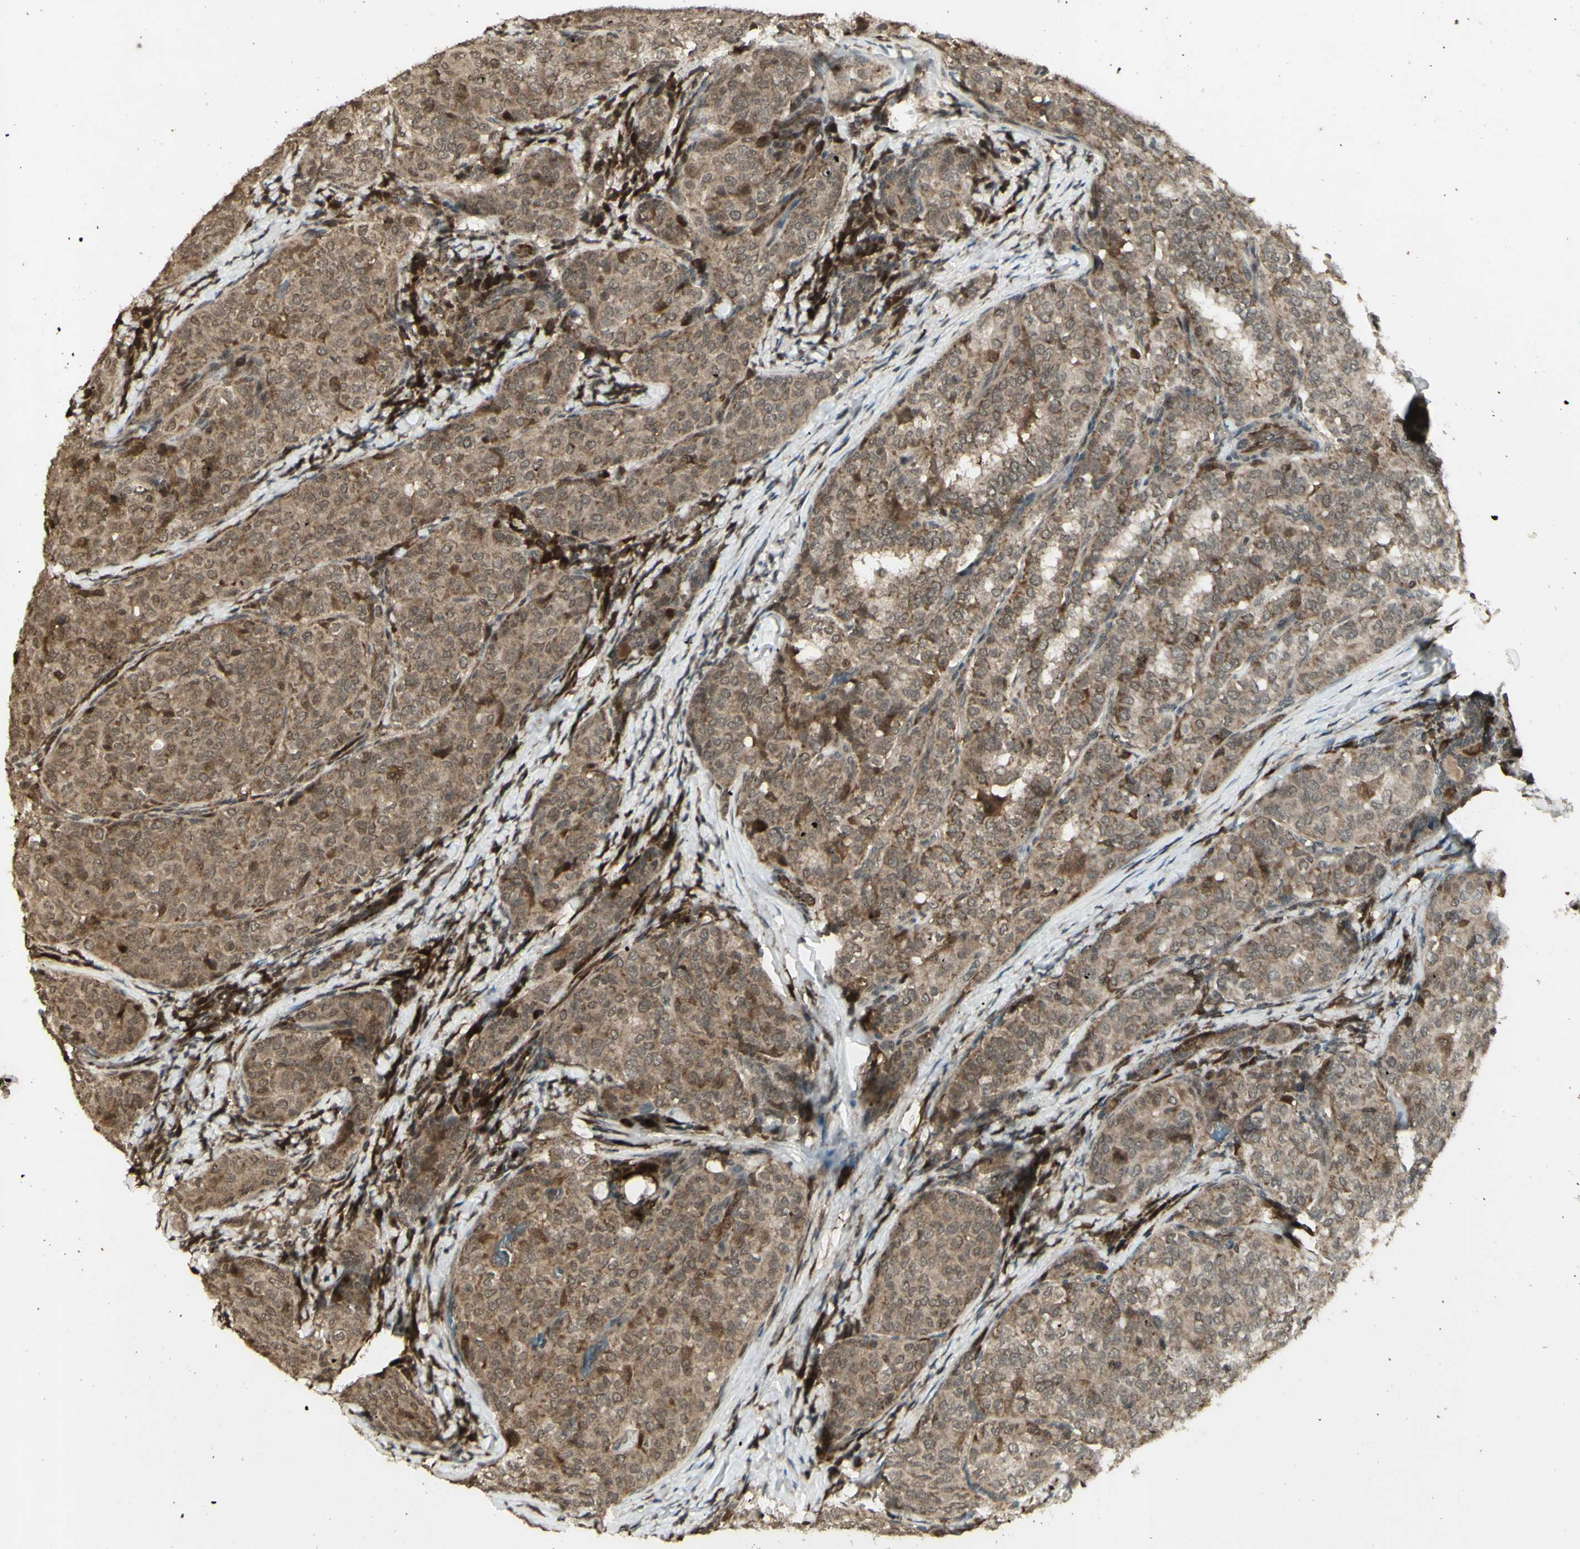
{"staining": {"intensity": "moderate", "quantity": ">75%", "location": "cytoplasmic/membranous"}, "tissue": "thyroid cancer", "cell_type": "Tumor cells", "image_type": "cancer", "snomed": [{"axis": "morphology", "description": "Normal tissue, NOS"}, {"axis": "morphology", "description": "Papillary adenocarcinoma, NOS"}, {"axis": "topography", "description": "Thyroid gland"}], "caption": "A micrograph of thyroid papillary adenocarcinoma stained for a protein displays moderate cytoplasmic/membranous brown staining in tumor cells. Ihc stains the protein of interest in brown and the nuclei are stained blue.", "gene": "BLNK", "patient": {"sex": "female", "age": 30}}